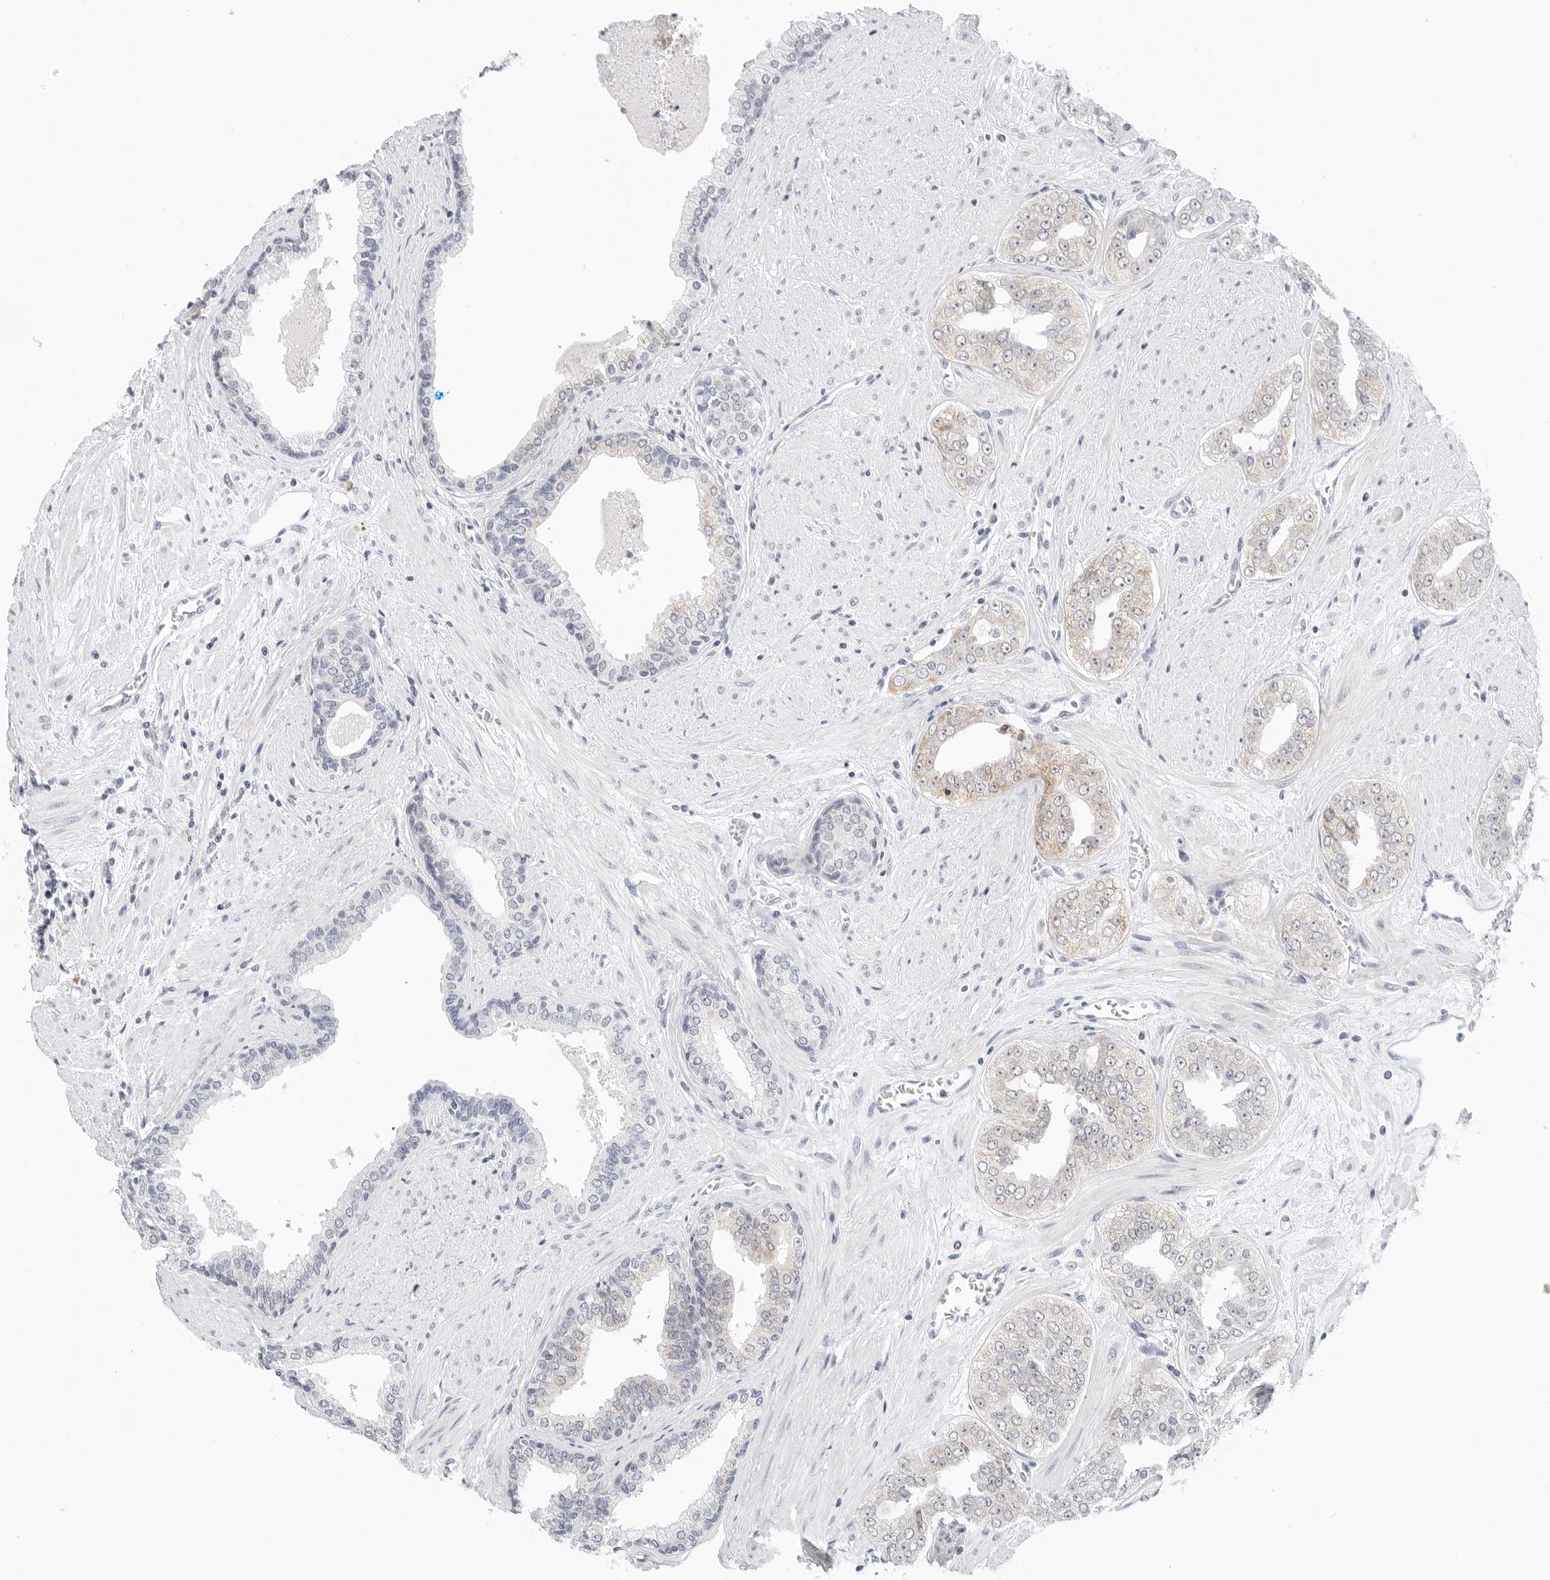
{"staining": {"intensity": "weak", "quantity": "<25%", "location": "cytoplasmic/membranous"}, "tissue": "prostate cancer", "cell_type": "Tumor cells", "image_type": "cancer", "snomed": [{"axis": "morphology", "description": "Adenocarcinoma, High grade"}, {"axis": "topography", "description": "Prostate"}], "caption": "There is no significant positivity in tumor cells of prostate high-grade adenocarcinoma. (Stains: DAB (3,3'-diaminobenzidine) immunohistochemistry with hematoxylin counter stain, Microscopy: brightfield microscopy at high magnification).", "gene": "TSEN2", "patient": {"sex": "male", "age": 71}}